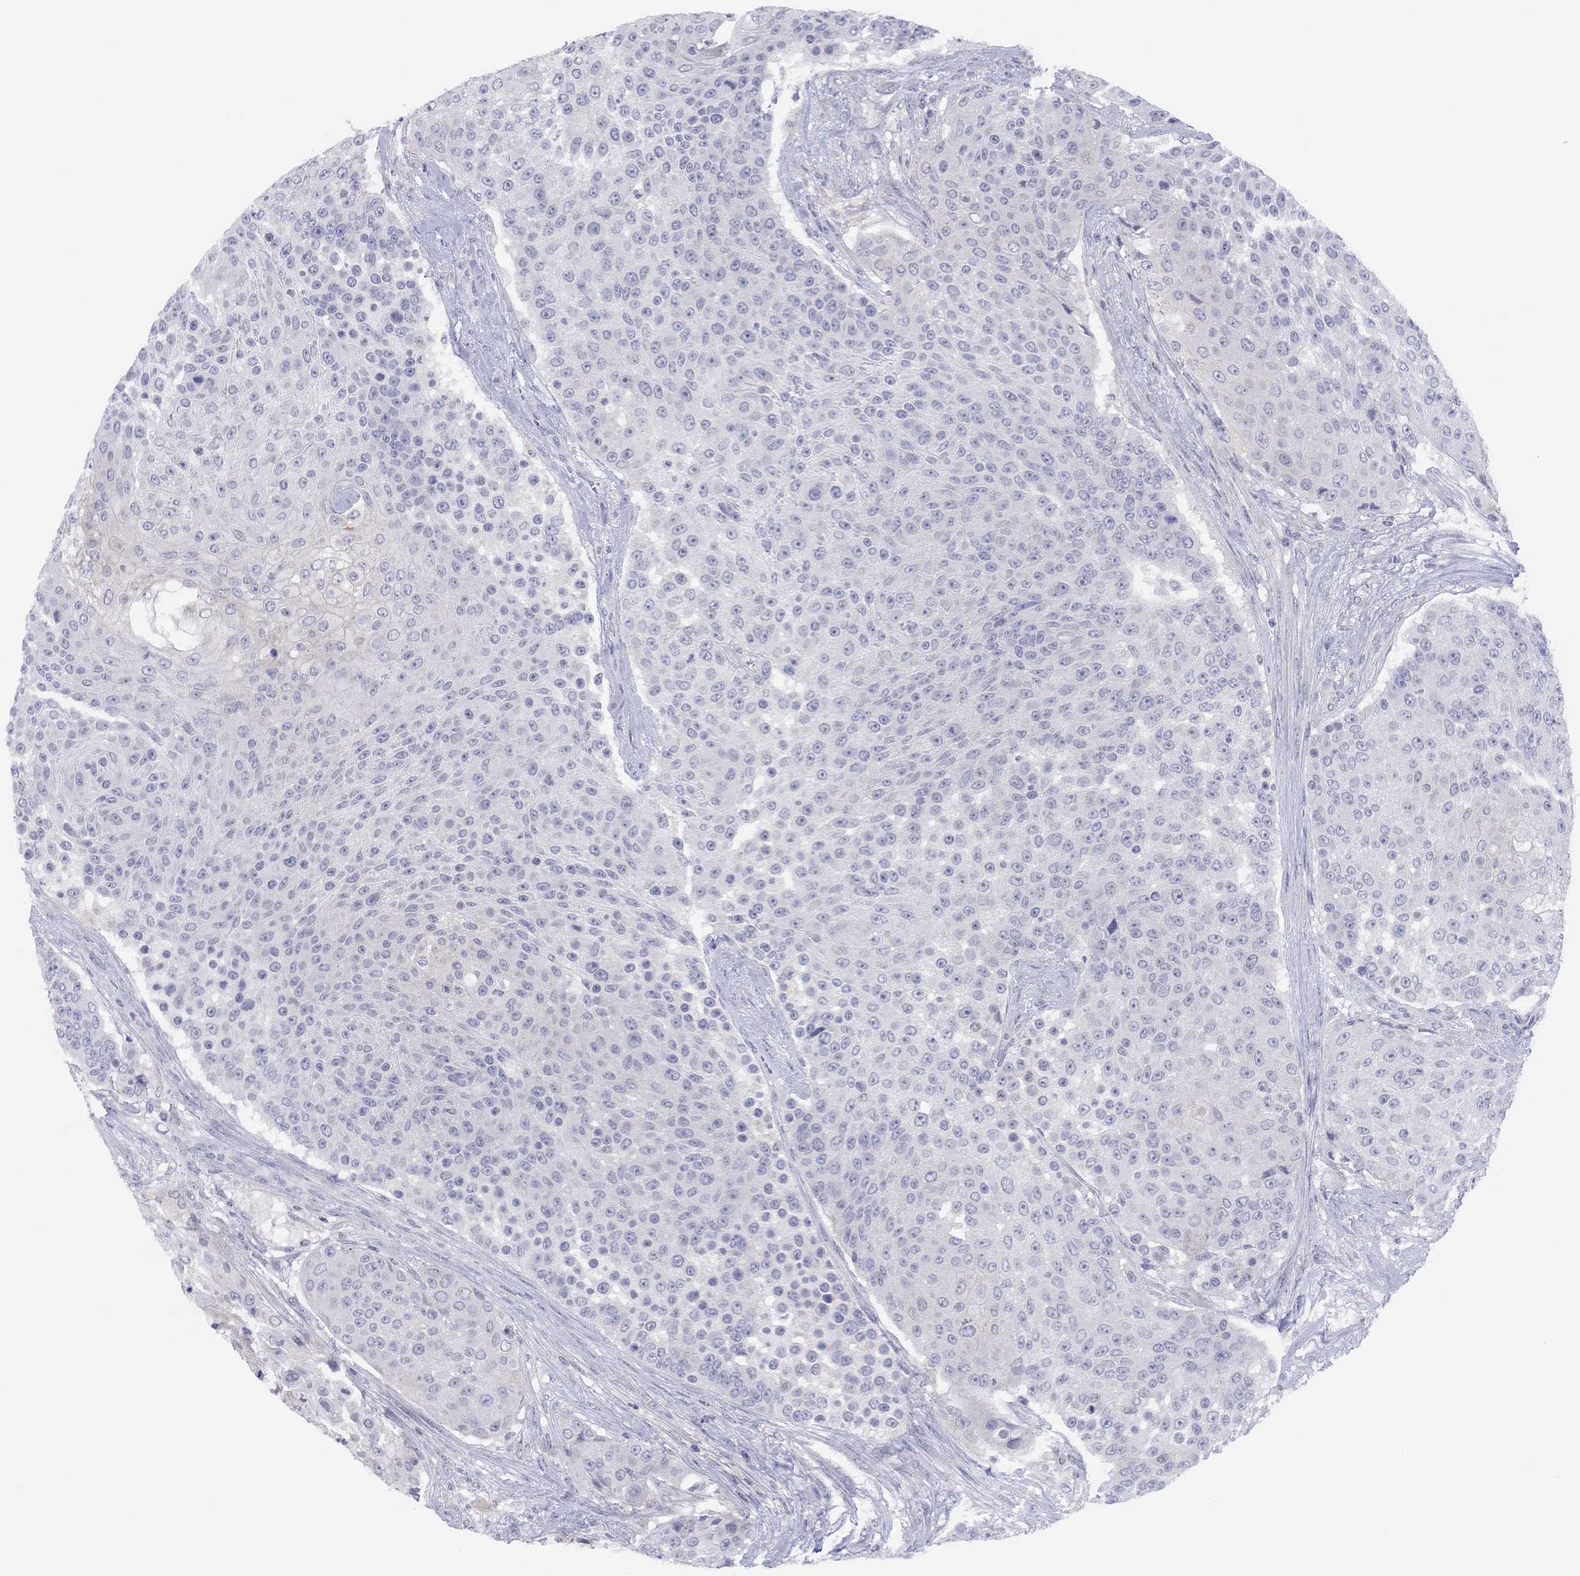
{"staining": {"intensity": "negative", "quantity": "none", "location": "none"}, "tissue": "urothelial cancer", "cell_type": "Tumor cells", "image_type": "cancer", "snomed": [{"axis": "morphology", "description": "Urothelial carcinoma, High grade"}, {"axis": "topography", "description": "Urinary bladder"}], "caption": "IHC of human high-grade urothelial carcinoma shows no staining in tumor cells.", "gene": "CYP2B6", "patient": {"sex": "female", "age": 63}}